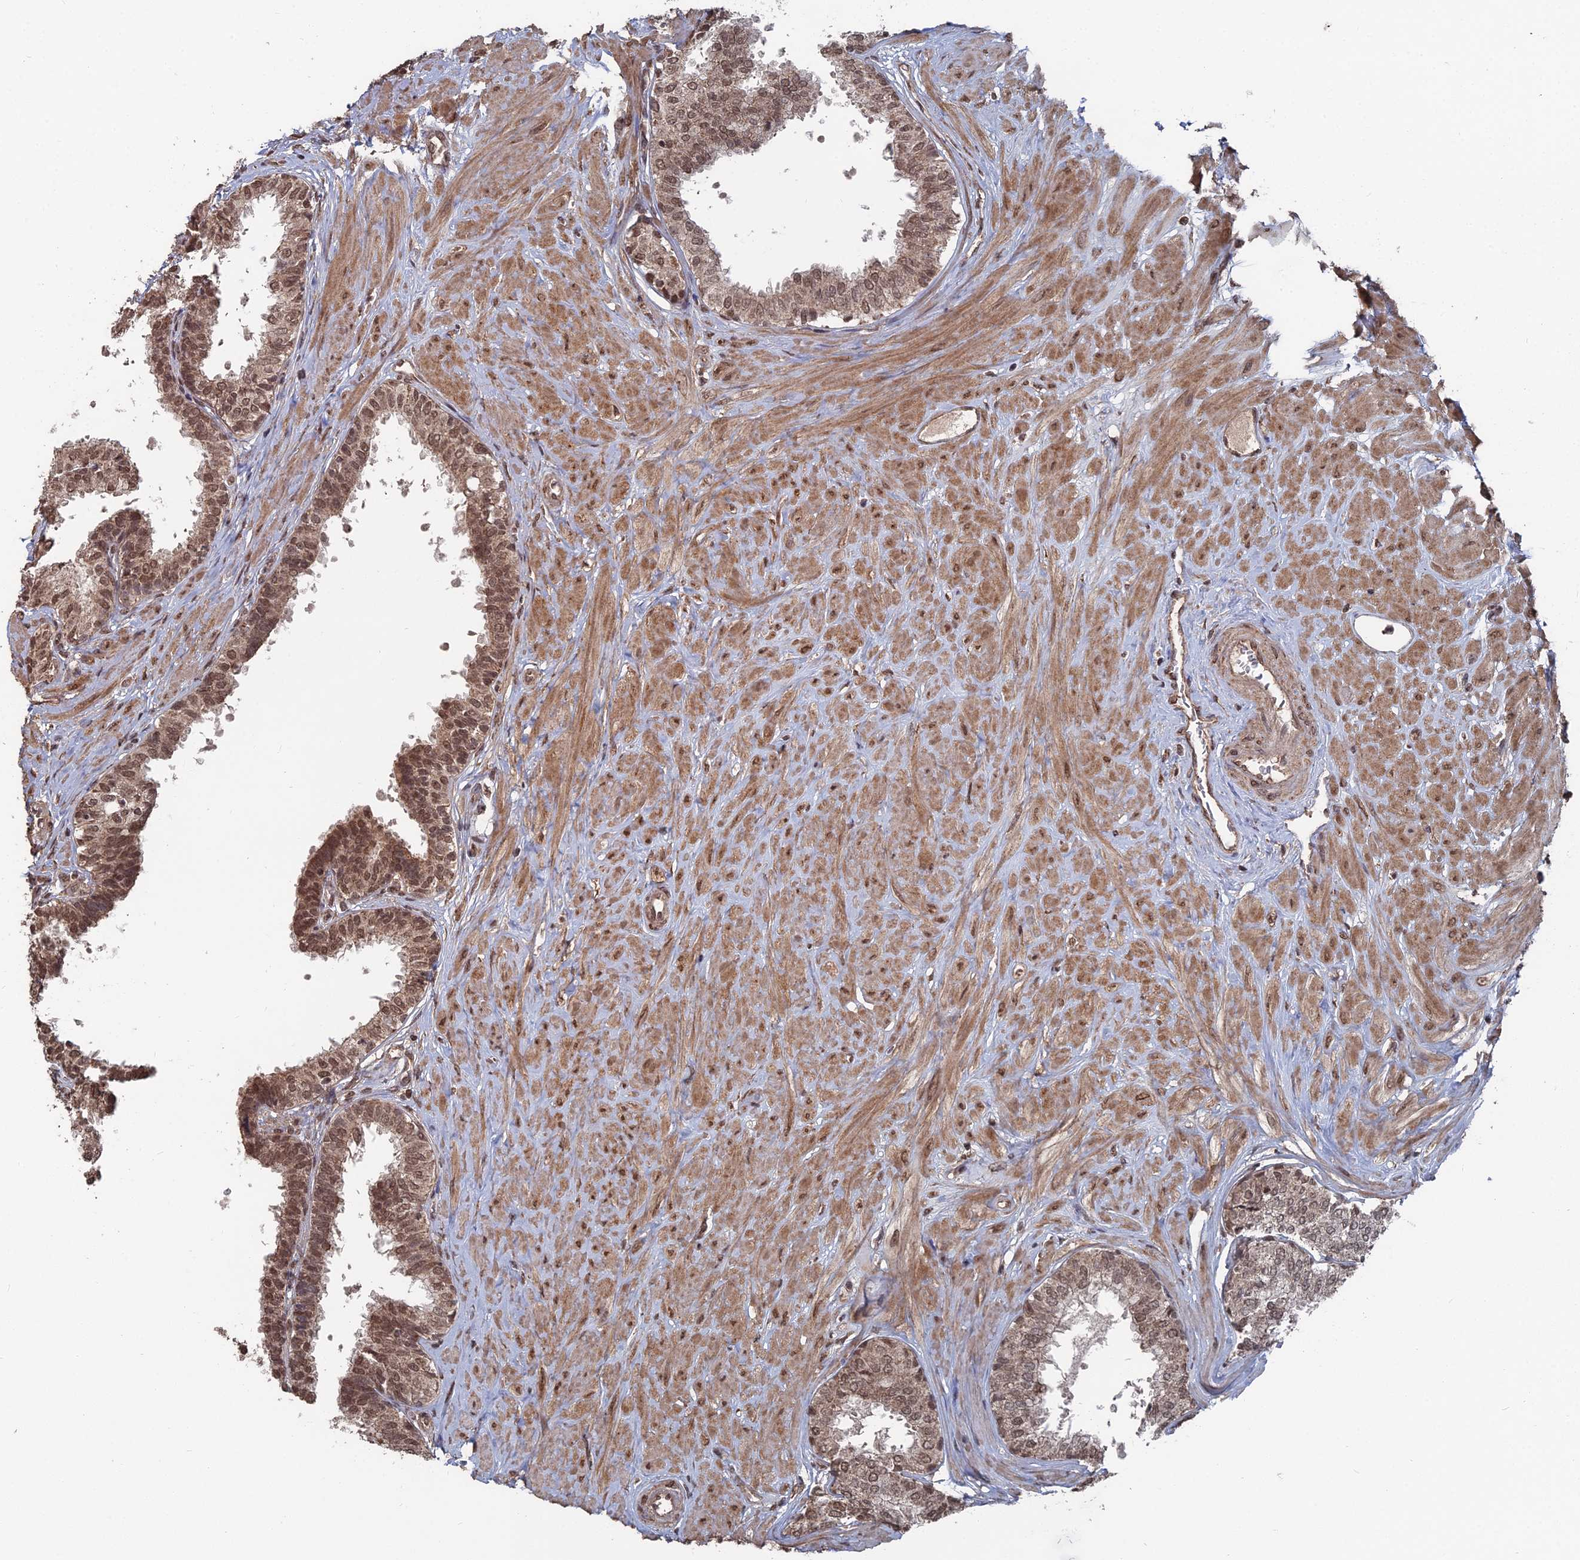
{"staining": {"intensity": "moderate", "quantity": ">75%", "location": "nuclear"}, "tissue": "prostate", "cell_type": "Glandular cells", "image_type": "normal", "snomed": [{"axis": "morphology", "description": "Normal tissue, NOS"}, {"axis": "topography", "description": "Prostate"}], "caption": "Protein expression analysis of unremarkable prostate shows moderate nuclear positivity in about >75% of glandular cells.", "gene": "CCNP", "patient": {"sex": "male", "age": 48}}